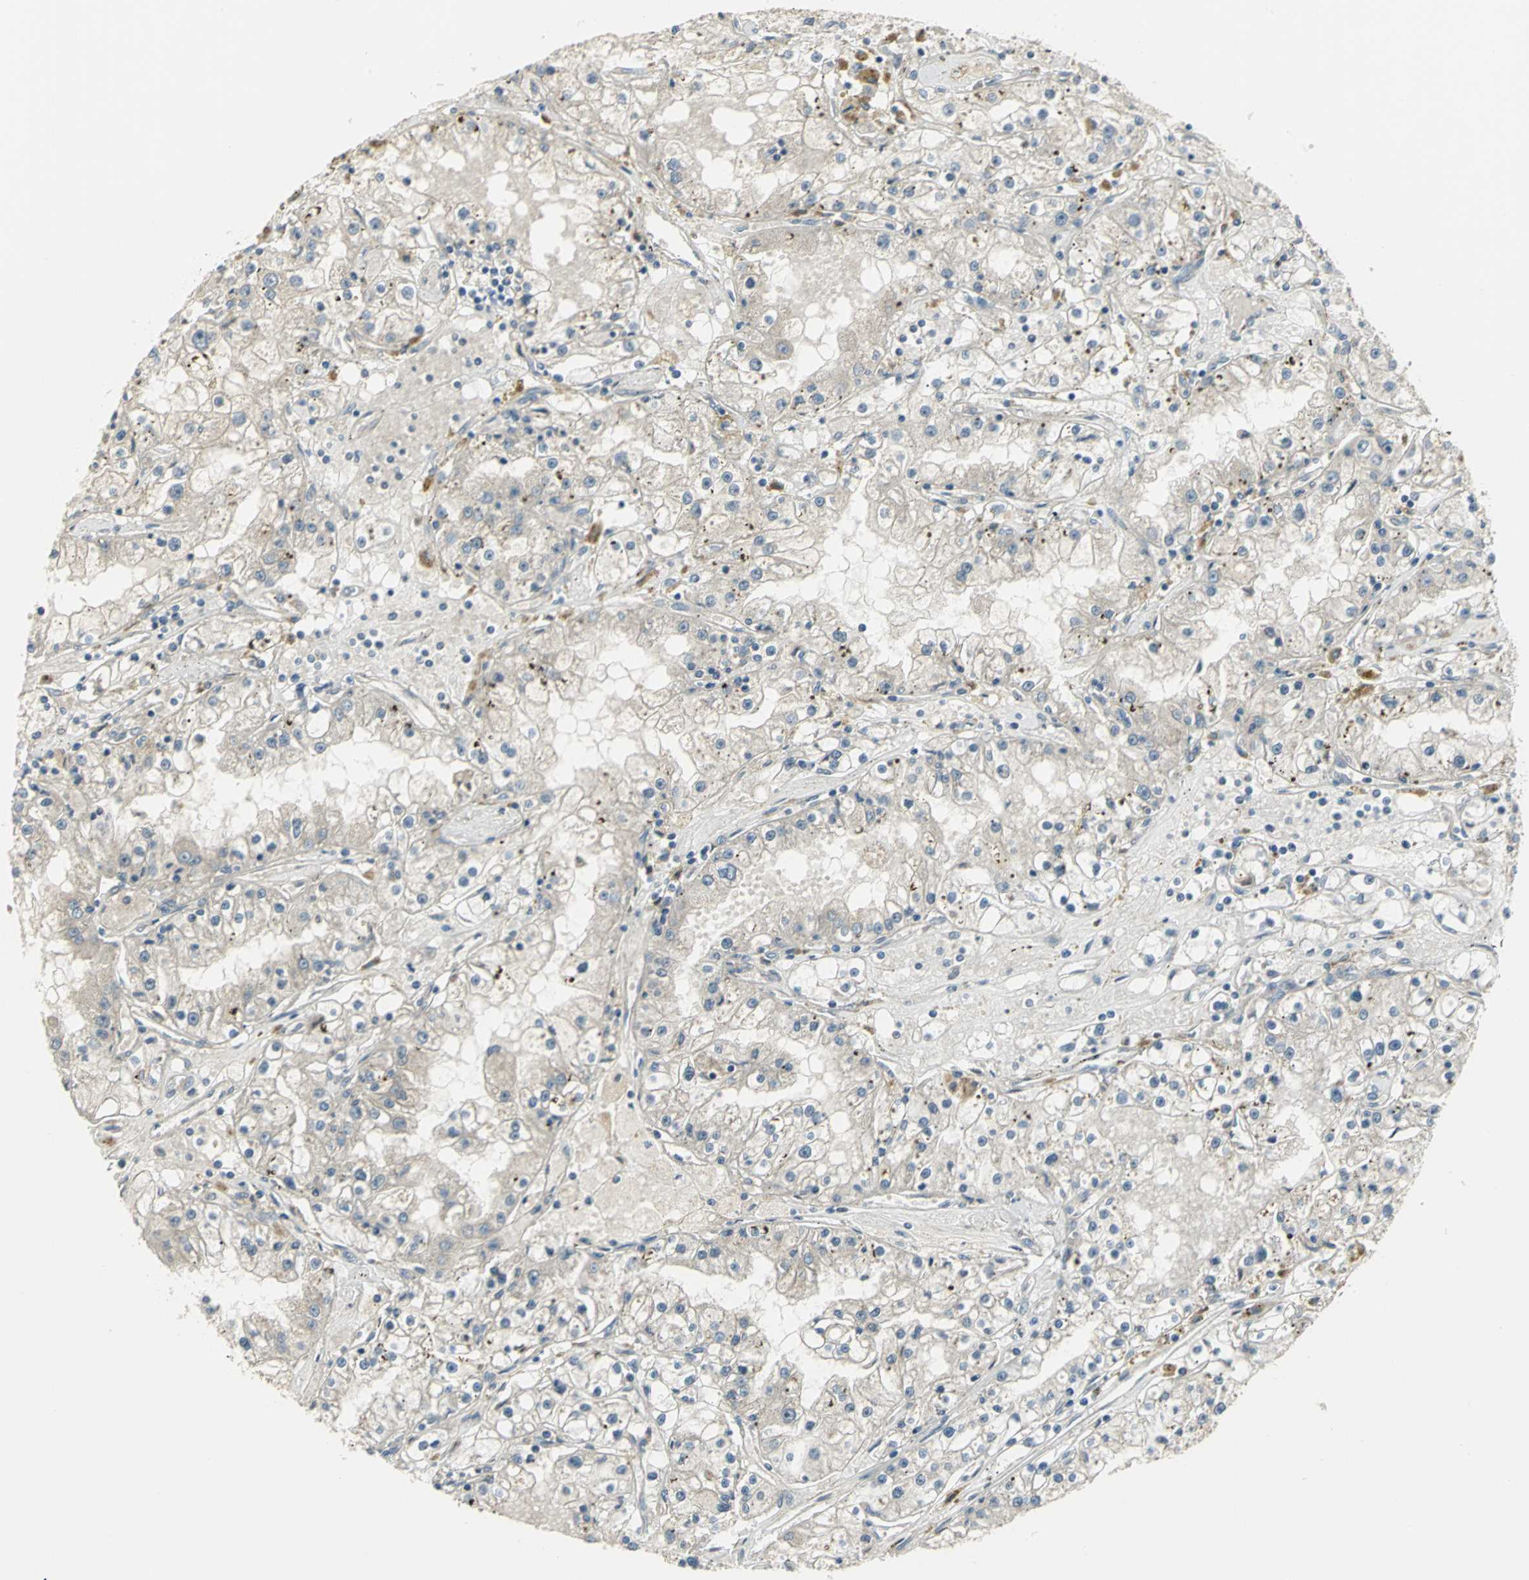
{"staining": {"intensity": "weak", "quantity": "<25%", "location": "cytoplasmic/membranous"}, "tissue": "renal cancer", "cell_type": "Tumor cells", "image_type": "cancer", "snomed": [{"axis": "morphology", "description": "Adenocarcinoma, NOS"}, {"axis": "topography", "description": "Kidney"}], "caption": "This is an IHC photomicrograph of renal cancer. There is no positivity in tumor cells.", "gene": "MAPK8IP3", "patient": {"sex": "male", "age": 56}}